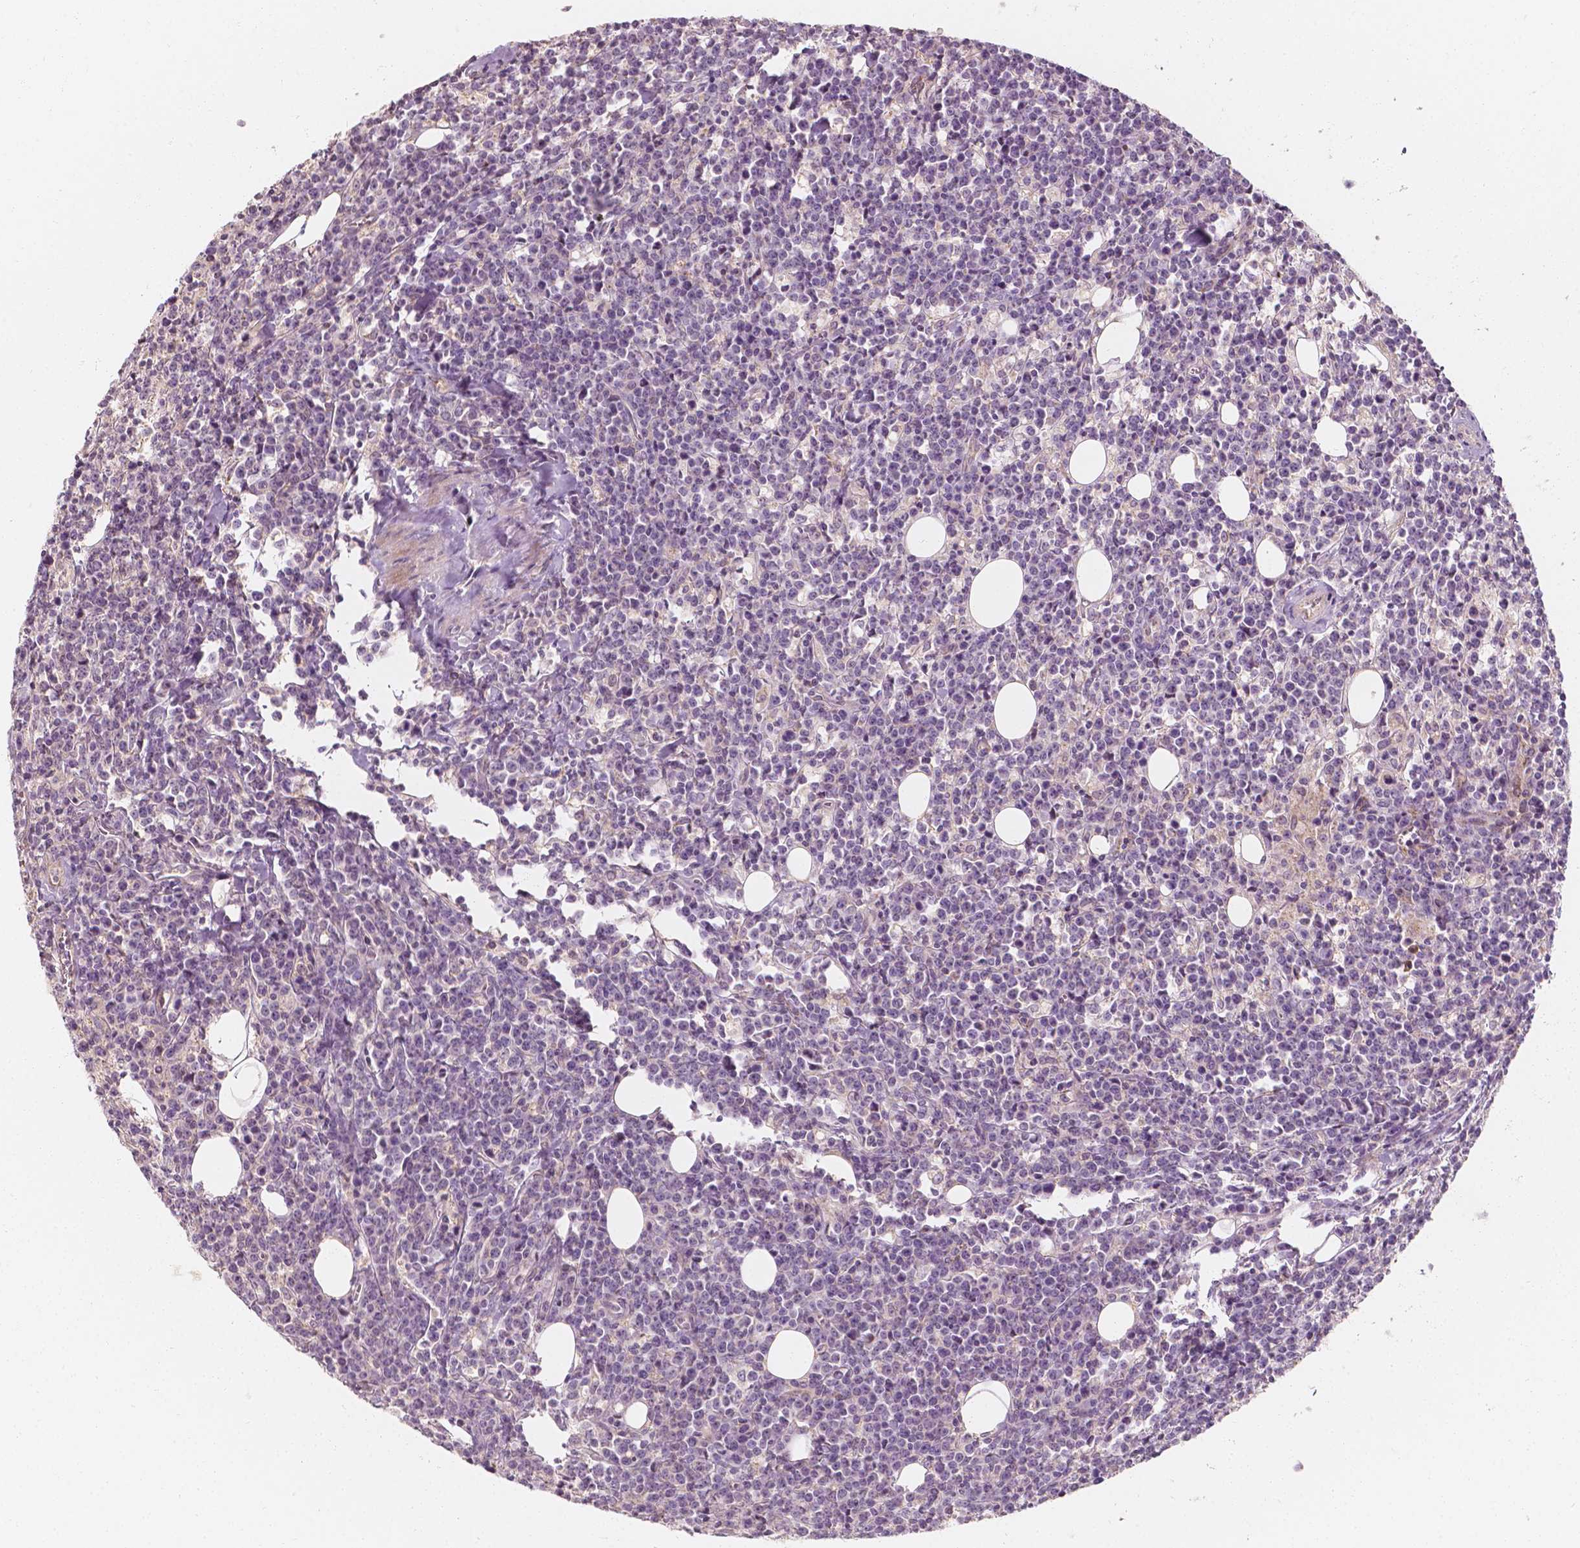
{"staining": {"intensity": "negative", "quantity": "none", "location": "none"}, "tissue": "lymphoma", "cell_type": "Tumor cells", "image_type": "cancer", "snomed": [{"axis": "morphology", "description": "Malignant lymphoma, non-Hodgkin's type, High grade"}, {"axis": "topography", "description": "Small intestine"}], "caption": "Immunohistochemistry micrograph of lymphoma stained for a protein (brown), which shows no staining in tumor cells.", "gene": "SHPK", "patient": {"sex": "female", "age": 56}}